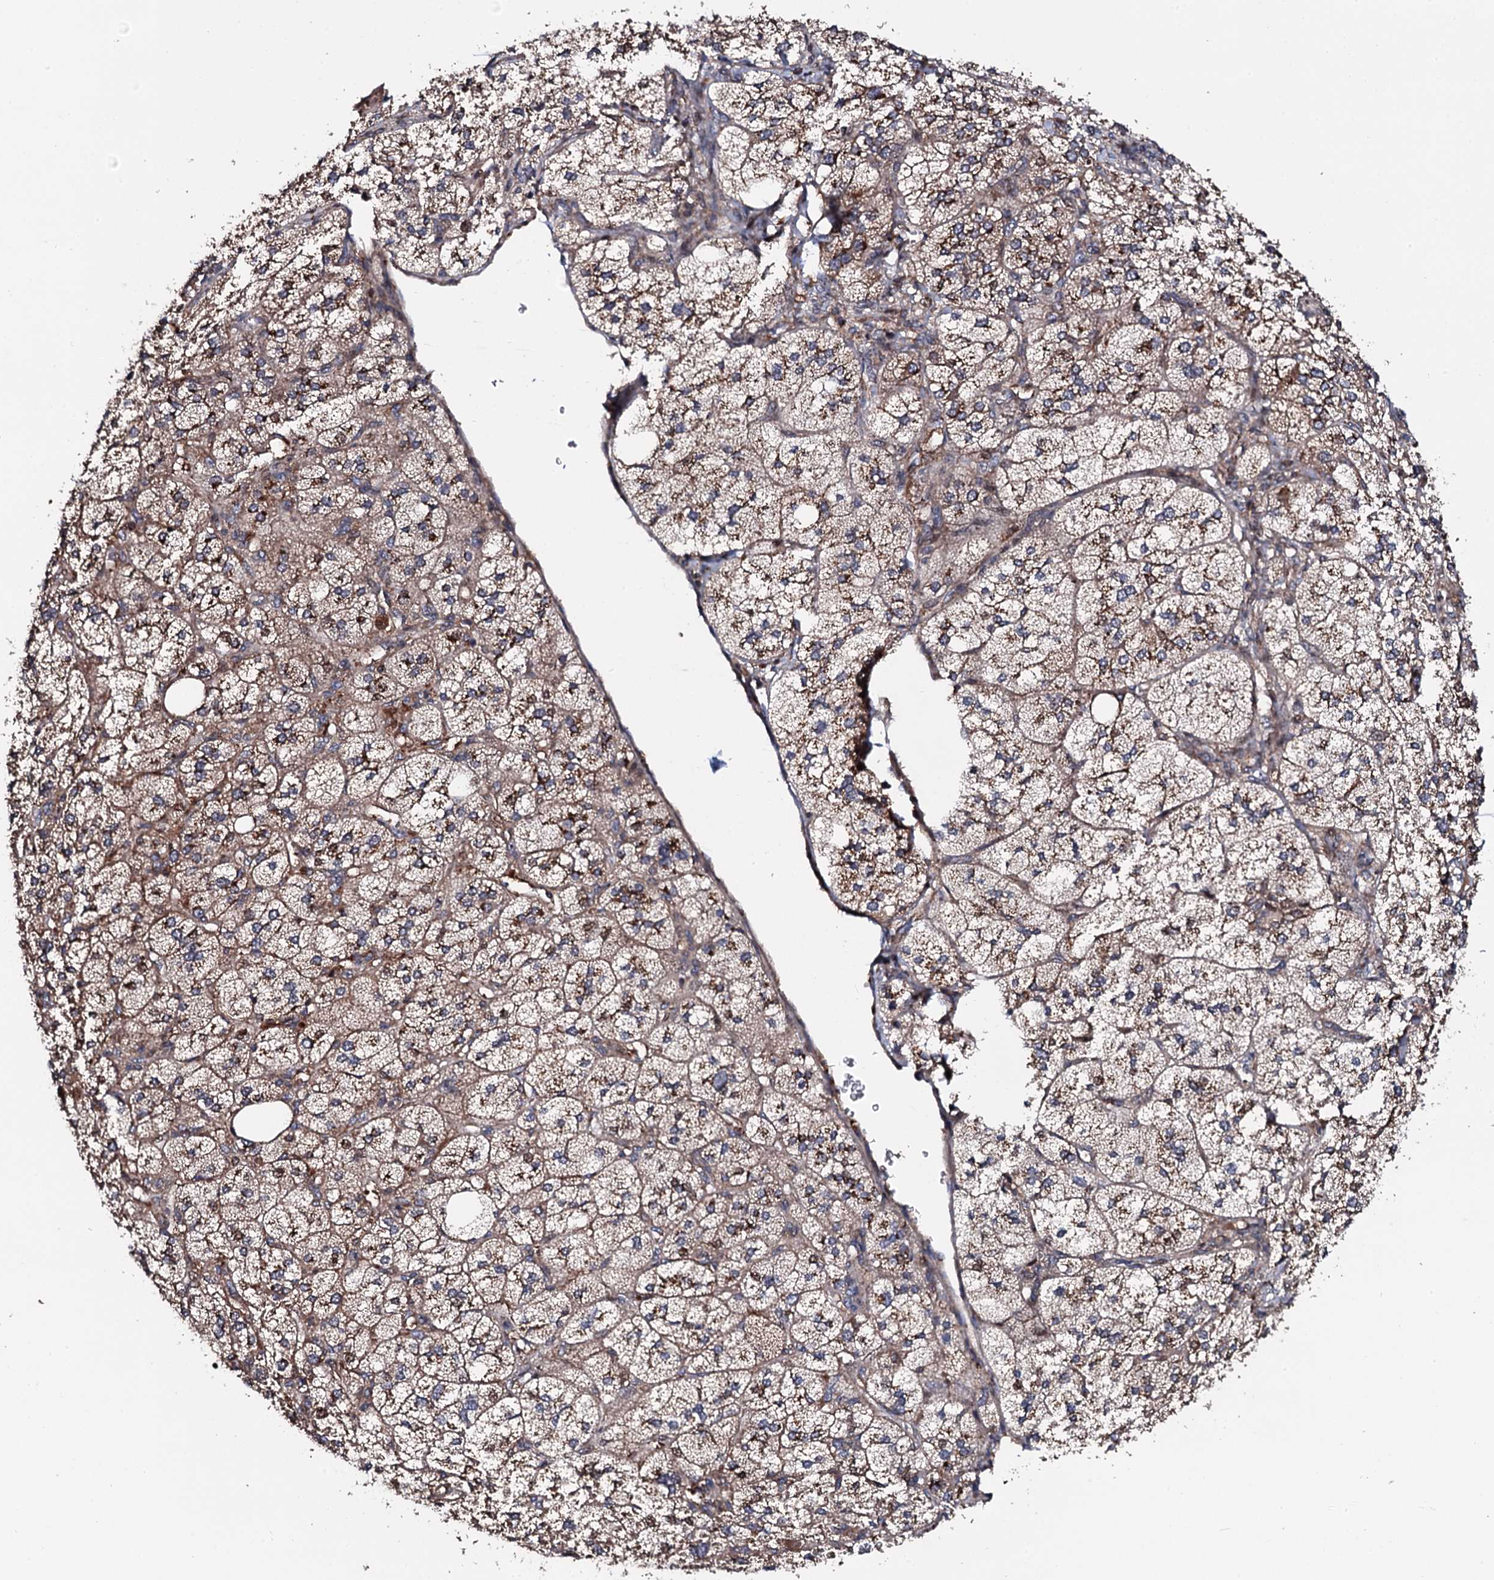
{"staining": {"intensity": "moderate", "quantity": ">75%", "location": "cytoplasmic/membranous"}, "tissue": "adrenal gland", "cell_type": "Glandular cells", "image_type": "normal", "snomed": [{"axis": "morphology", "description": "Normal tissue, NOS"}, {"axis": "topography", "description": "Adrenal gland"}], "caption": "DAB (3,3'-diaminobenzidine) immunohistochemical staining of benign human adrenal gland reveals moderate cytoplasmic/membranous protein staining in about >75% of glandular cells.", "gene": "PLET1", "patient": {"sex": "female", "age": 61}}